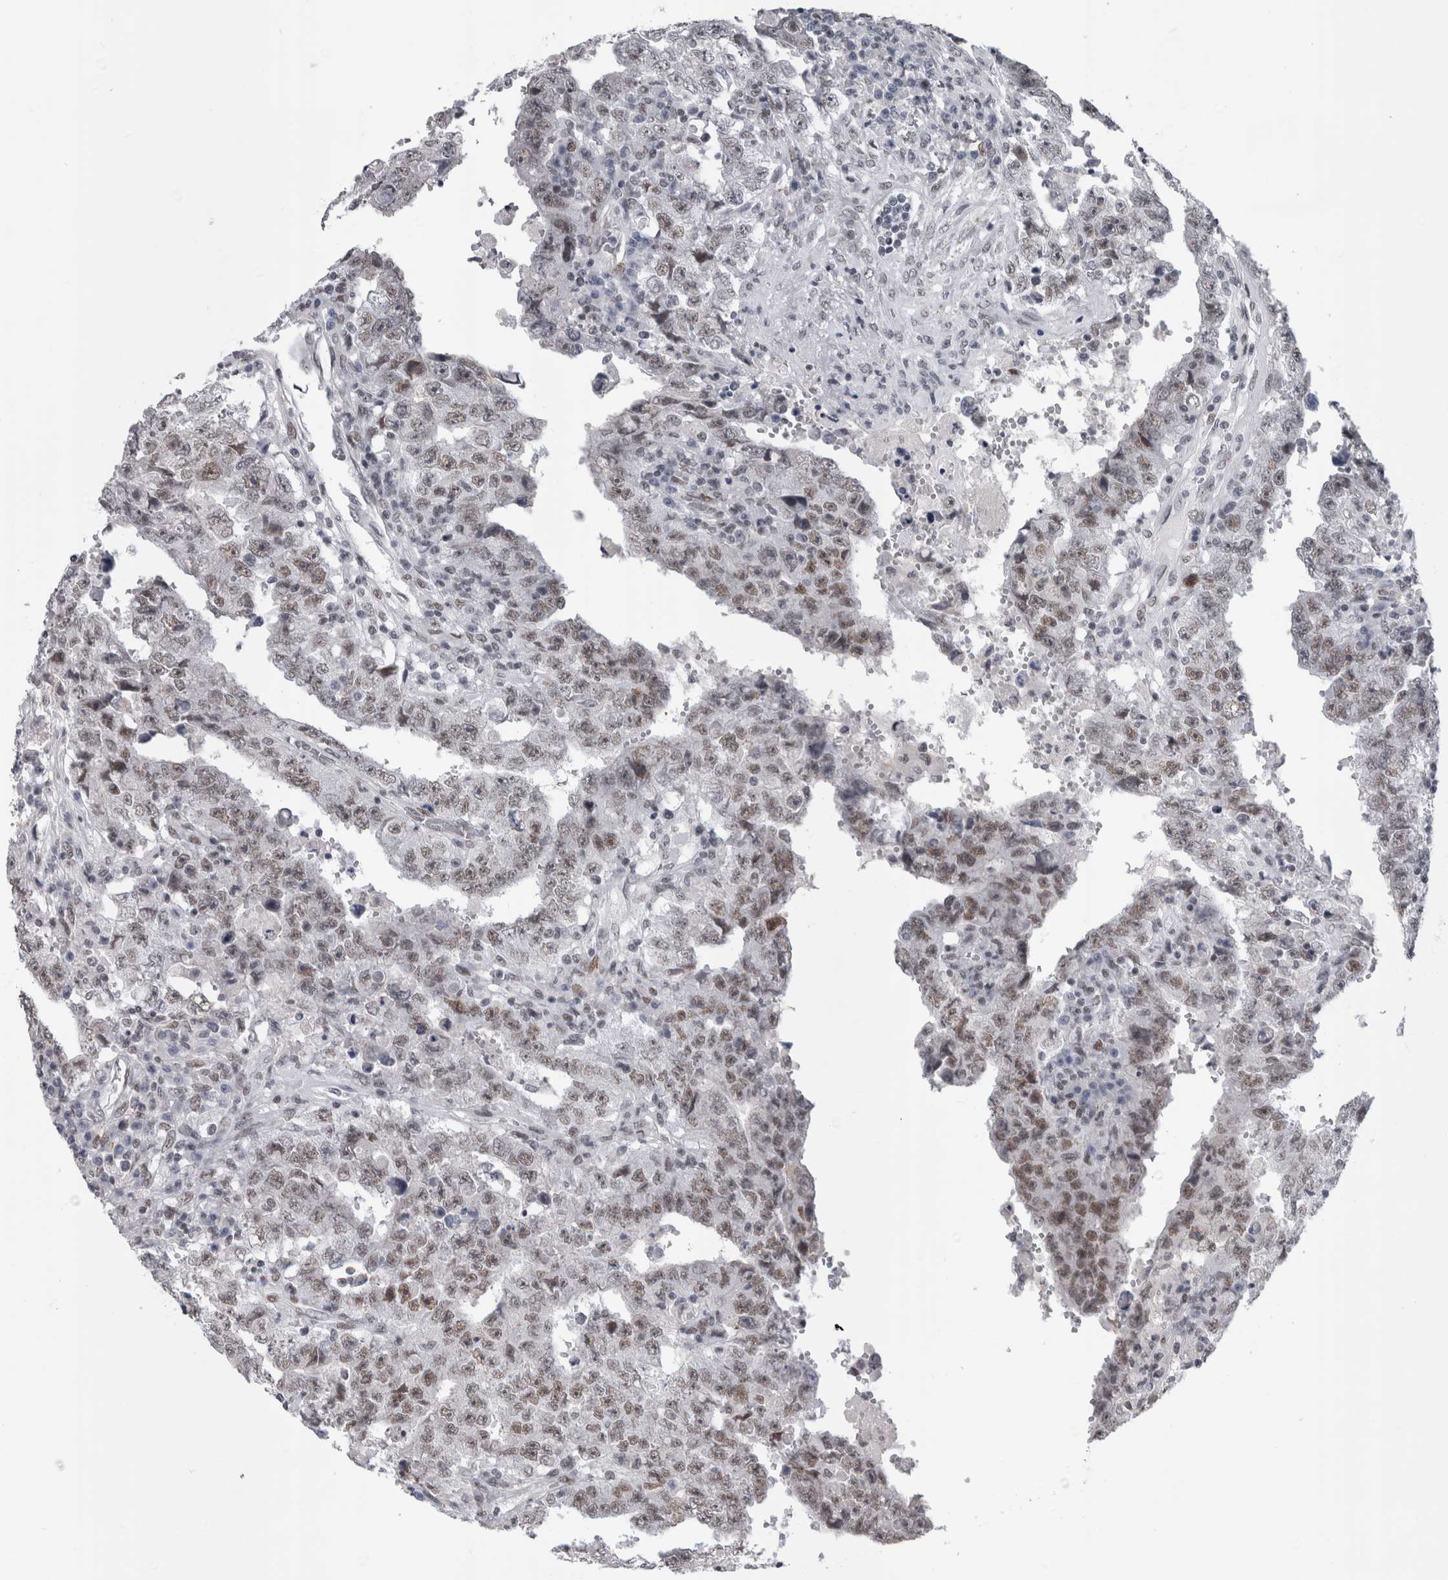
{"staining": {"intensity": "weak", "quantity": ">75%", "location": "nuclear"}, "tissue": "testis cancer", "cell_type": "Tumor cells", "image_type": "cancer", "snomed": [{"axis": "morphology", "description": "Carcinoma, Embryonal, NOS"}, {"axis": "topography", "description": "Testis"}], "caption": "A histopathology image showing weak nuclear positivity in about >75% of tumor cells in testis cancer (embryonal carcinoma), as visualized by brown immunohistochemical staining.", "gene": "ARID4B", "patient": {"sex": "male", "age": 26}}